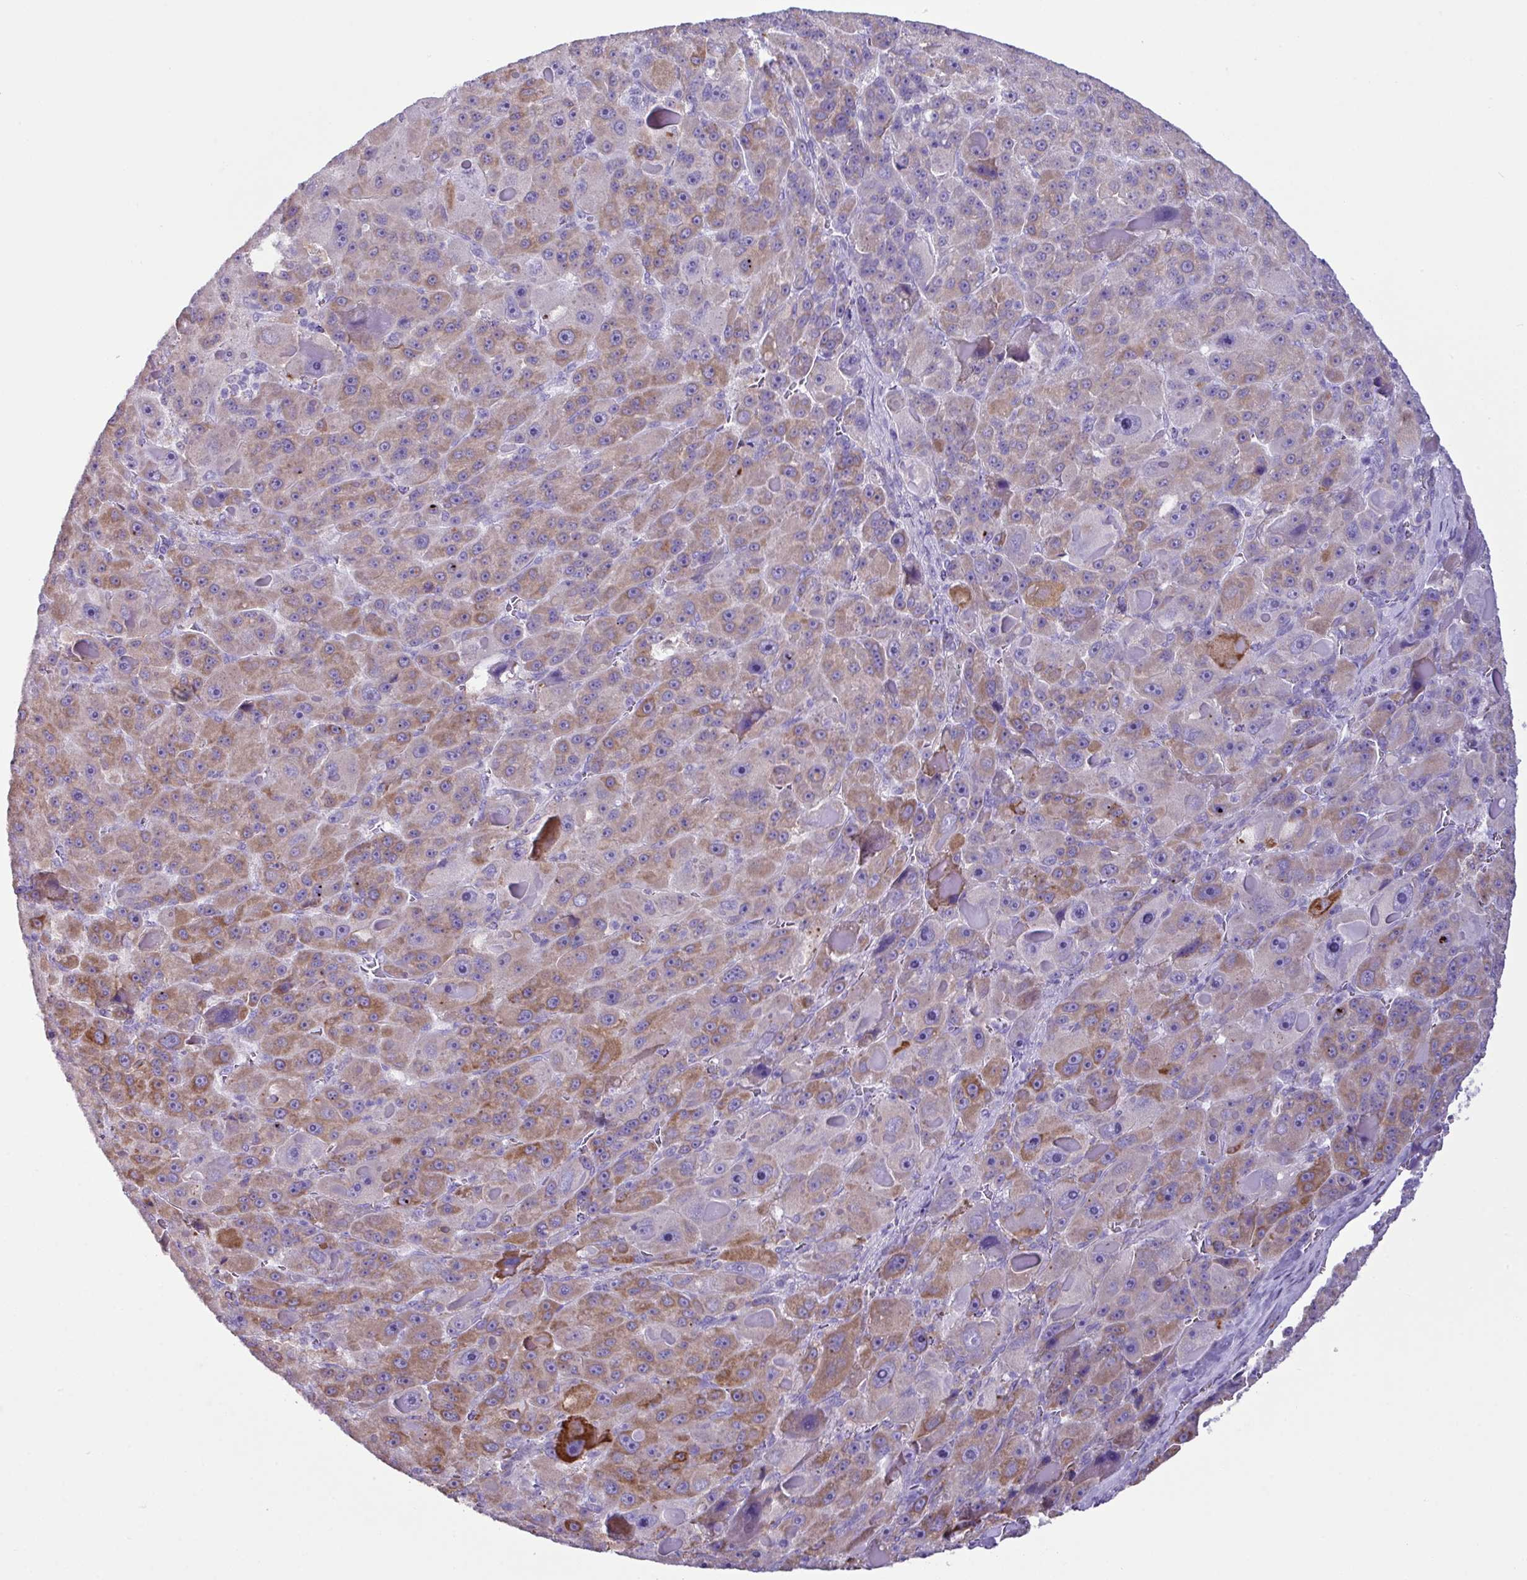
{"staining": {"intensity": "moderate", "quantity": "25%-75%", "location": "cytoplasmic/membranous"}, "tissue": "liver cancer", "cell_type": "Tumor cells", "image_type": "cancer", "snomed": [{"axis": "morphology", "description": "Carcinoma, Hepatocellular, NOS"}, {"axis": "topography", "description": "Liver"}], "caption": "This image shows immunohistochemistry (IHC) staining of liver hepatocellular carcinoma, with medium moderate cytoplasmic/membranous positivity in approximately 25%-75% of tumor cells.", "gene": "RGS21", "patient": {"sex": "male", "age": 76}}